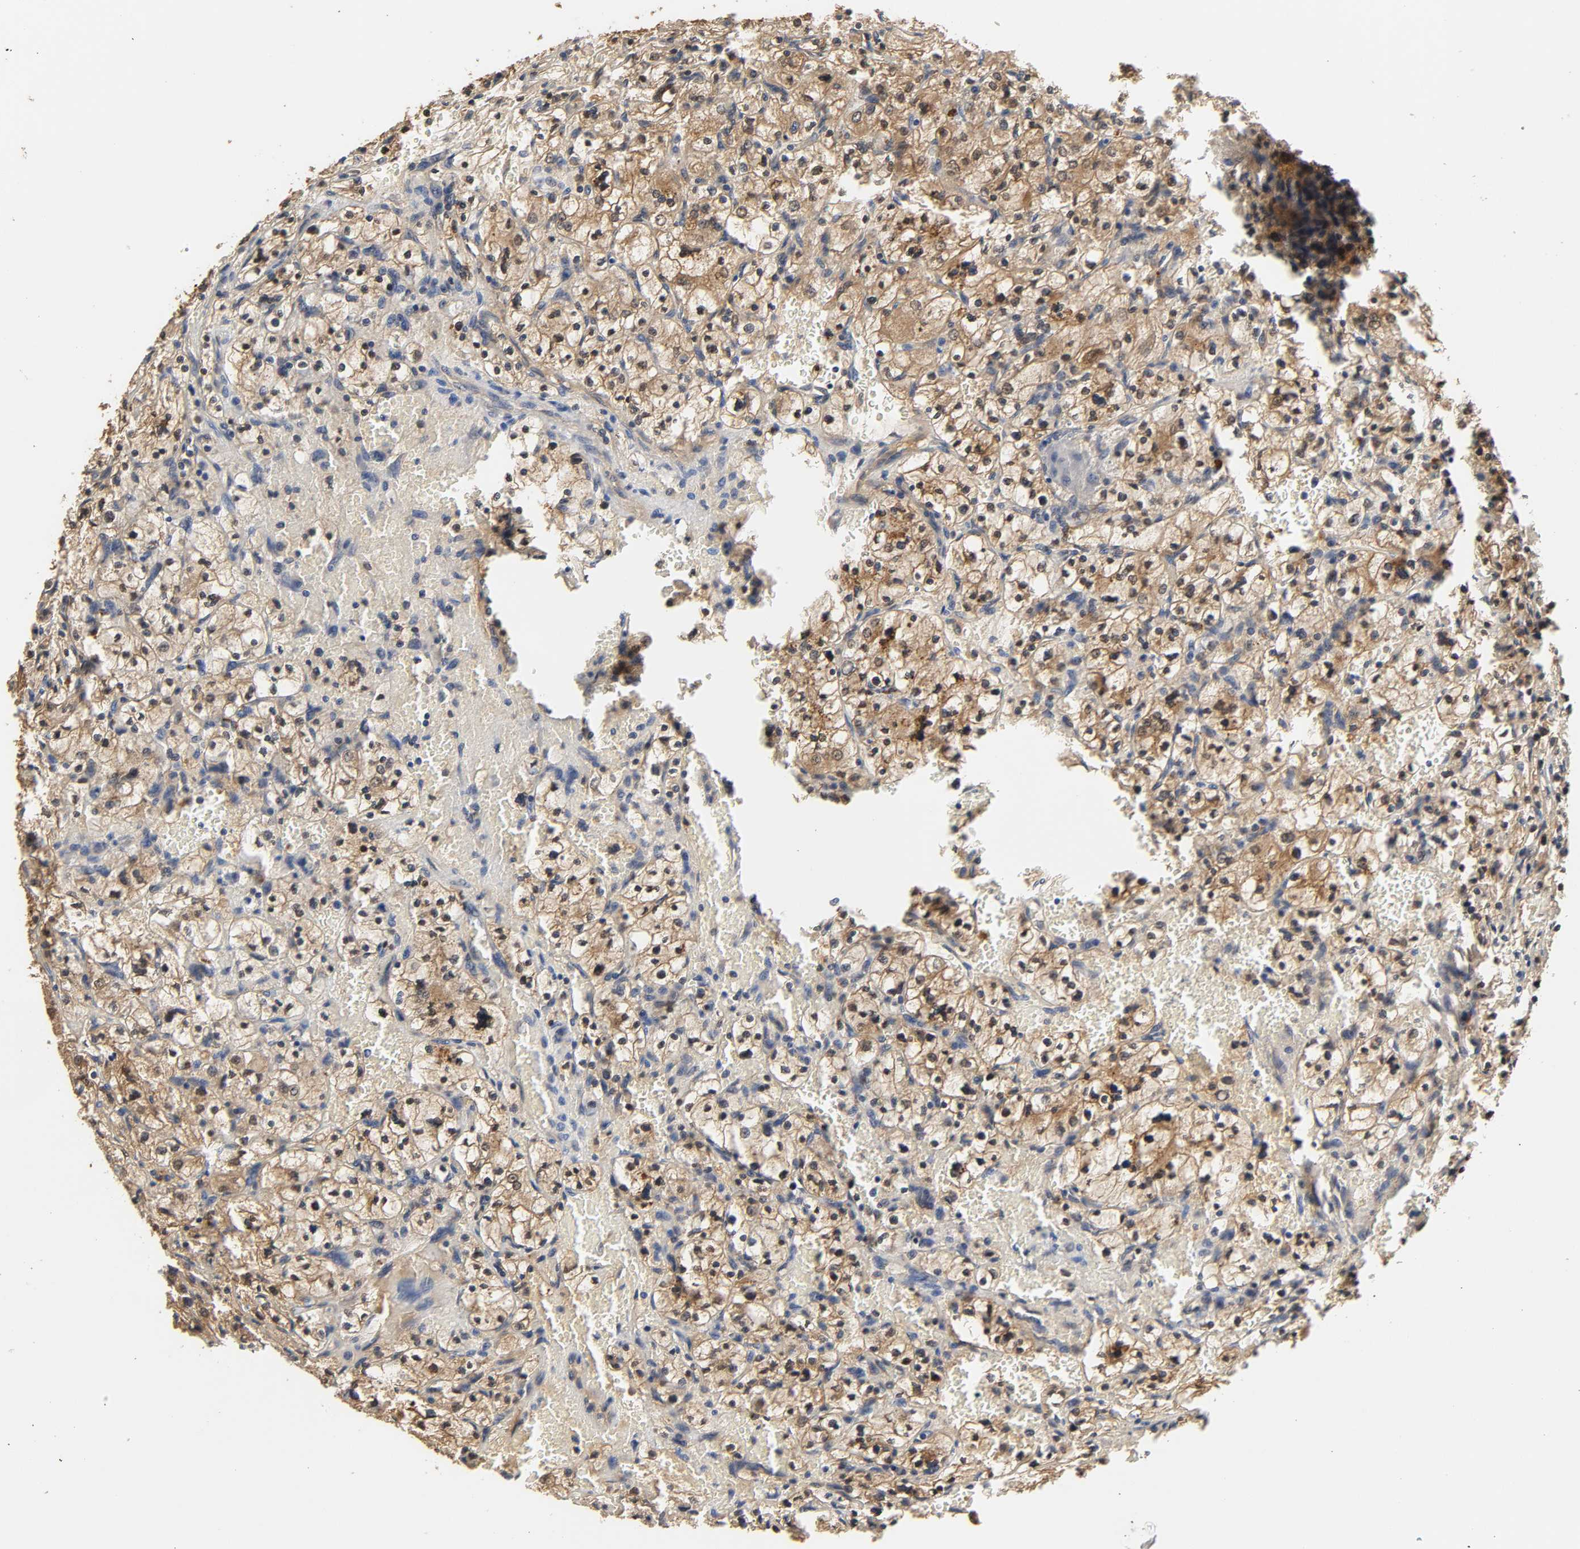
{"staining": {"intensity": "moderate", "quantity": ">75%", "location": "cytoplasmic/membranous"}, "tissue": "renal cancer", "cell_type": "Tumor cells", "image_type": "cancer", "snomed": [{"axis": "morphology", "description": "Adenocarcinoma, NOS"}, {"axis": "topography", "description": "Kidney"}], "caption": "Renal adenocarcinoma stained with a protein marker displays moderate staining in tumor cells.", "gene": "MIF", "patient": {"sex": "female", "age": 83}}